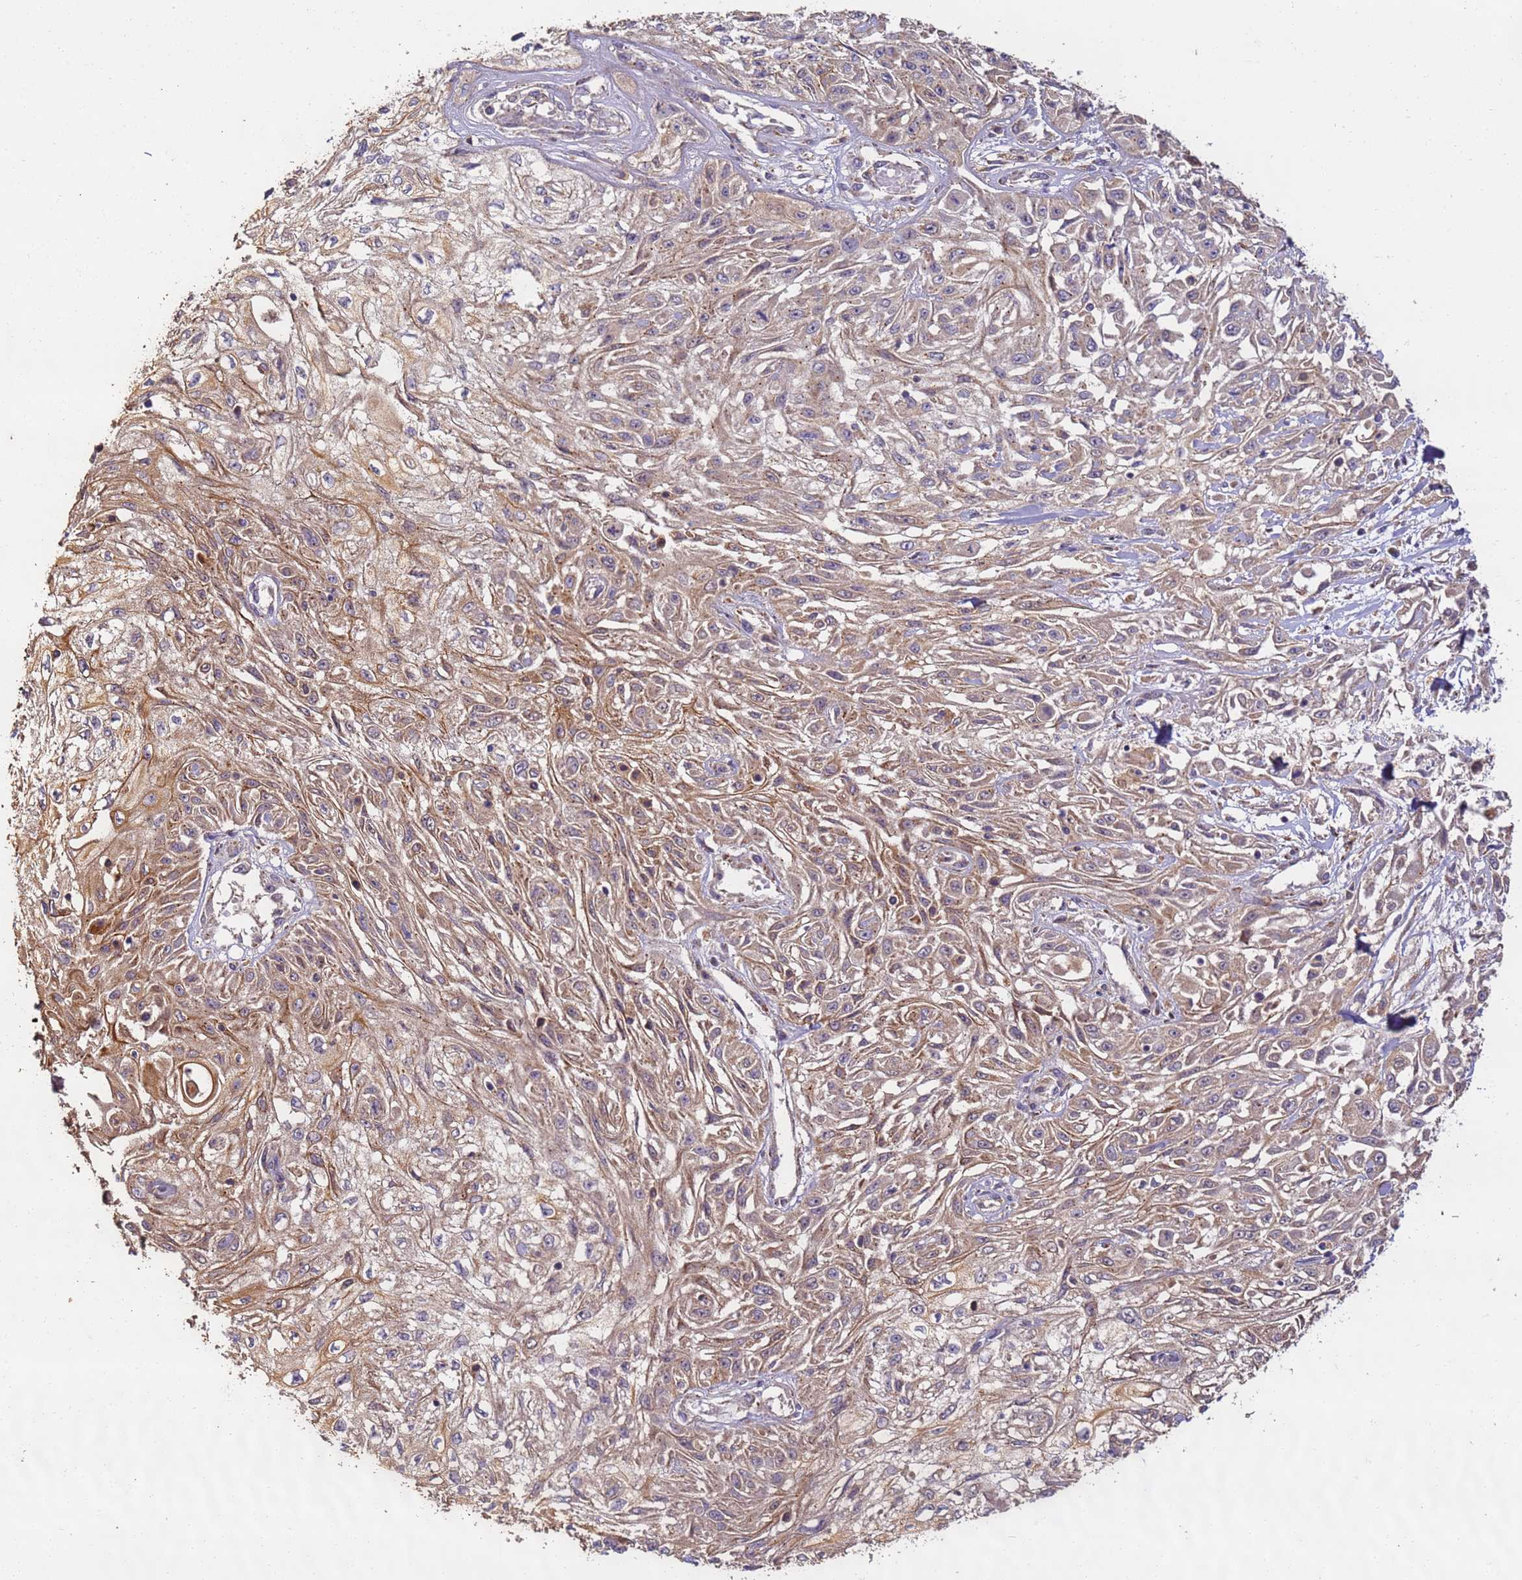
{"staining": {"intensity": "moderate", "quantity": ">75%", "location": "cytoplasmic/membranous"}, "tissue": "skin cancer", "cell_type": "Tumor cells", "image_type": "cancer", "snomed": [{"axis": "morphology", "description": "Squamous cell carcinoma, NOS"}, {"axis": "morphology", "description": "Squamous cell carcinoma, metastatic, NOS"}, {"axis": "topography", "description": "Skin"}, {"axis": "topography", "description": "Lymph node"}], "caption": "Immunohistochemical staining of skin metastatic squamous cell carcinoma exhibits medium levels of moderate cytoplasmic/membranous expression in approximately >75% of tumor cells. Nuclei are stained in blue.", "gene": "TIGAR", "patient": {"sex": "male", "age": 75}}